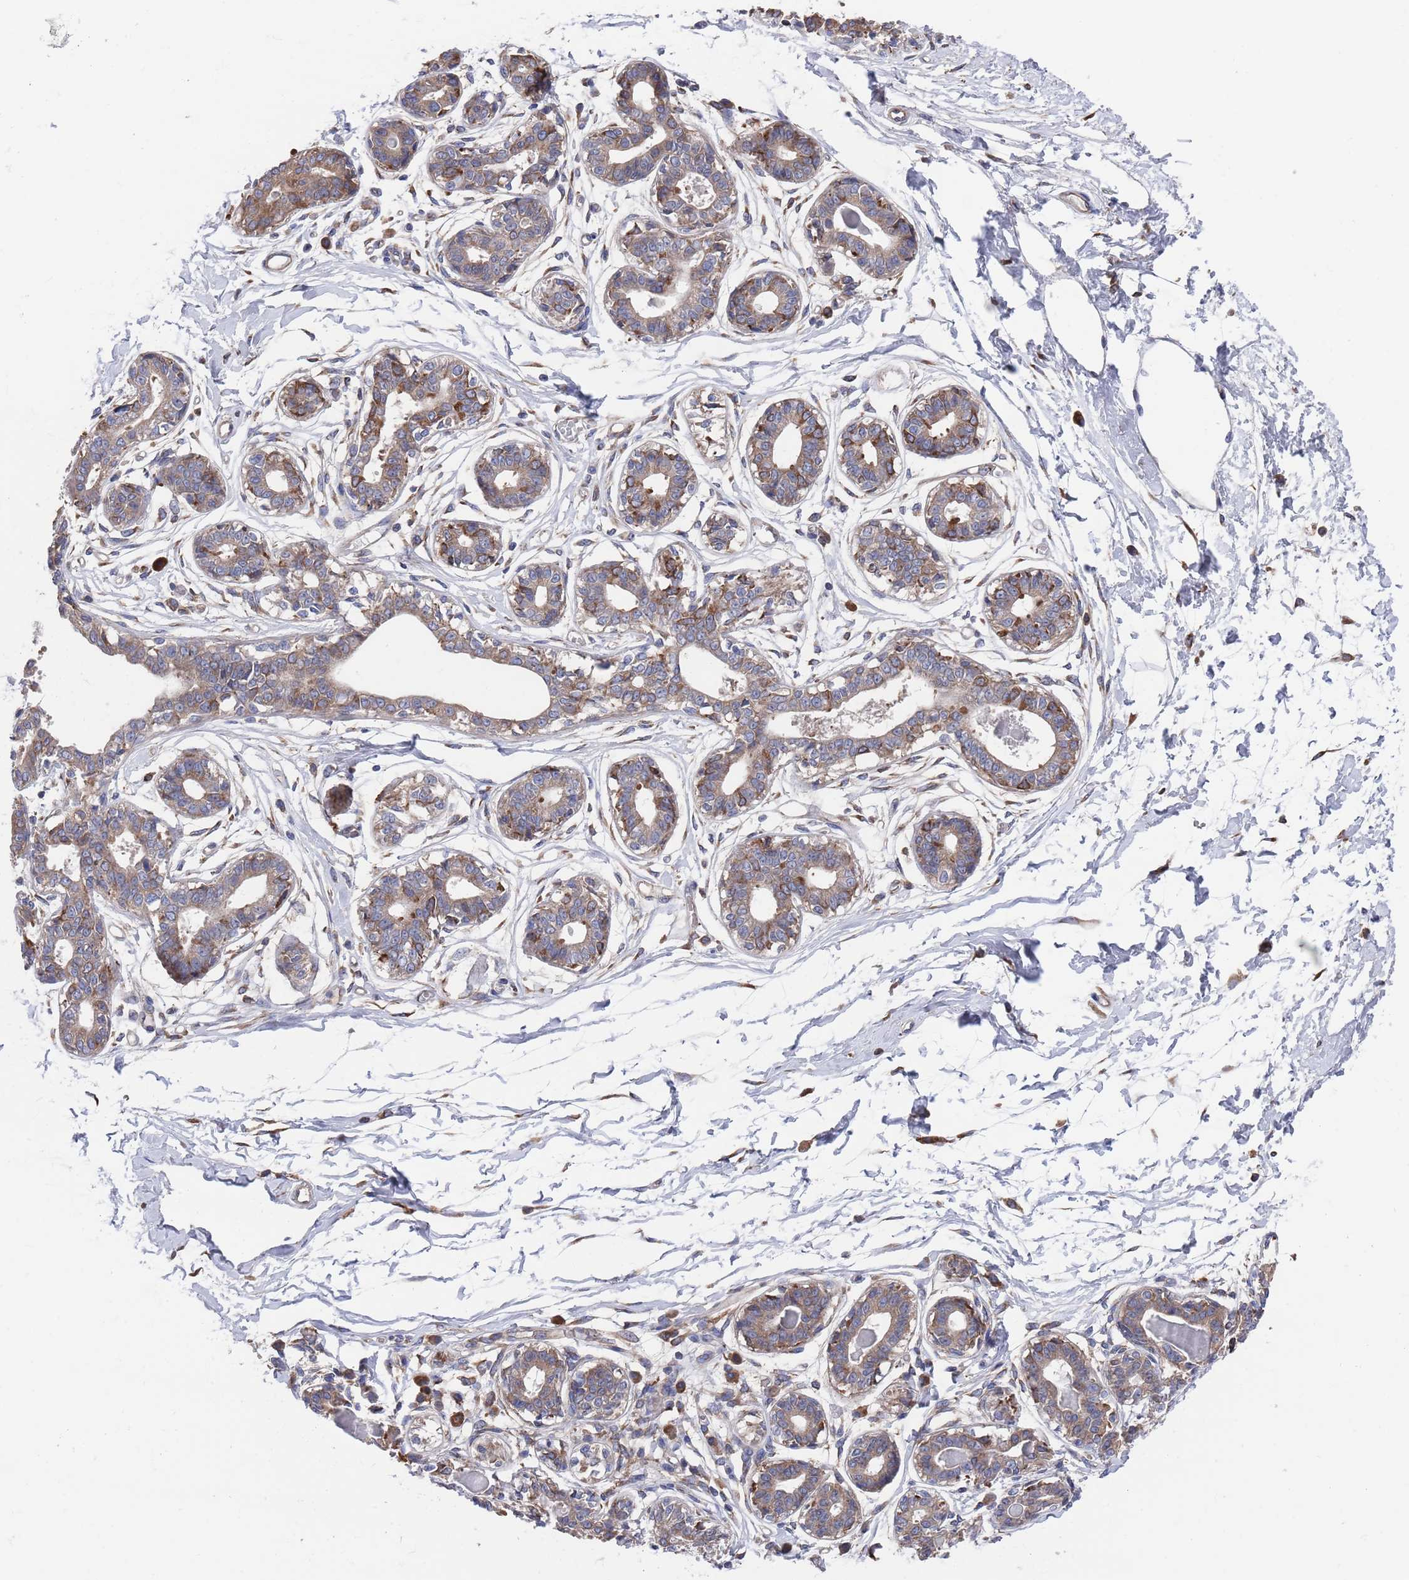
{"staining": {"intensity": "negative", "quantity": "none", "location": "none"}, "tissue": "breast", "cell_type": "Adipocytes", "image_type": "normal", "snomed": [{"axis": "morphology", "description": "Normal tissue, NOS"}, {"axis": "topography", "description": "Breast"}], "caption": "Immunohistochemical staining of normal human breast reveals no significant staining in adipocytes. (DAB (3,3'-diaminobenzidine) IHC, high magnification).", "gene": "GID8", "patient": {"sex": "female", "age": 45}}